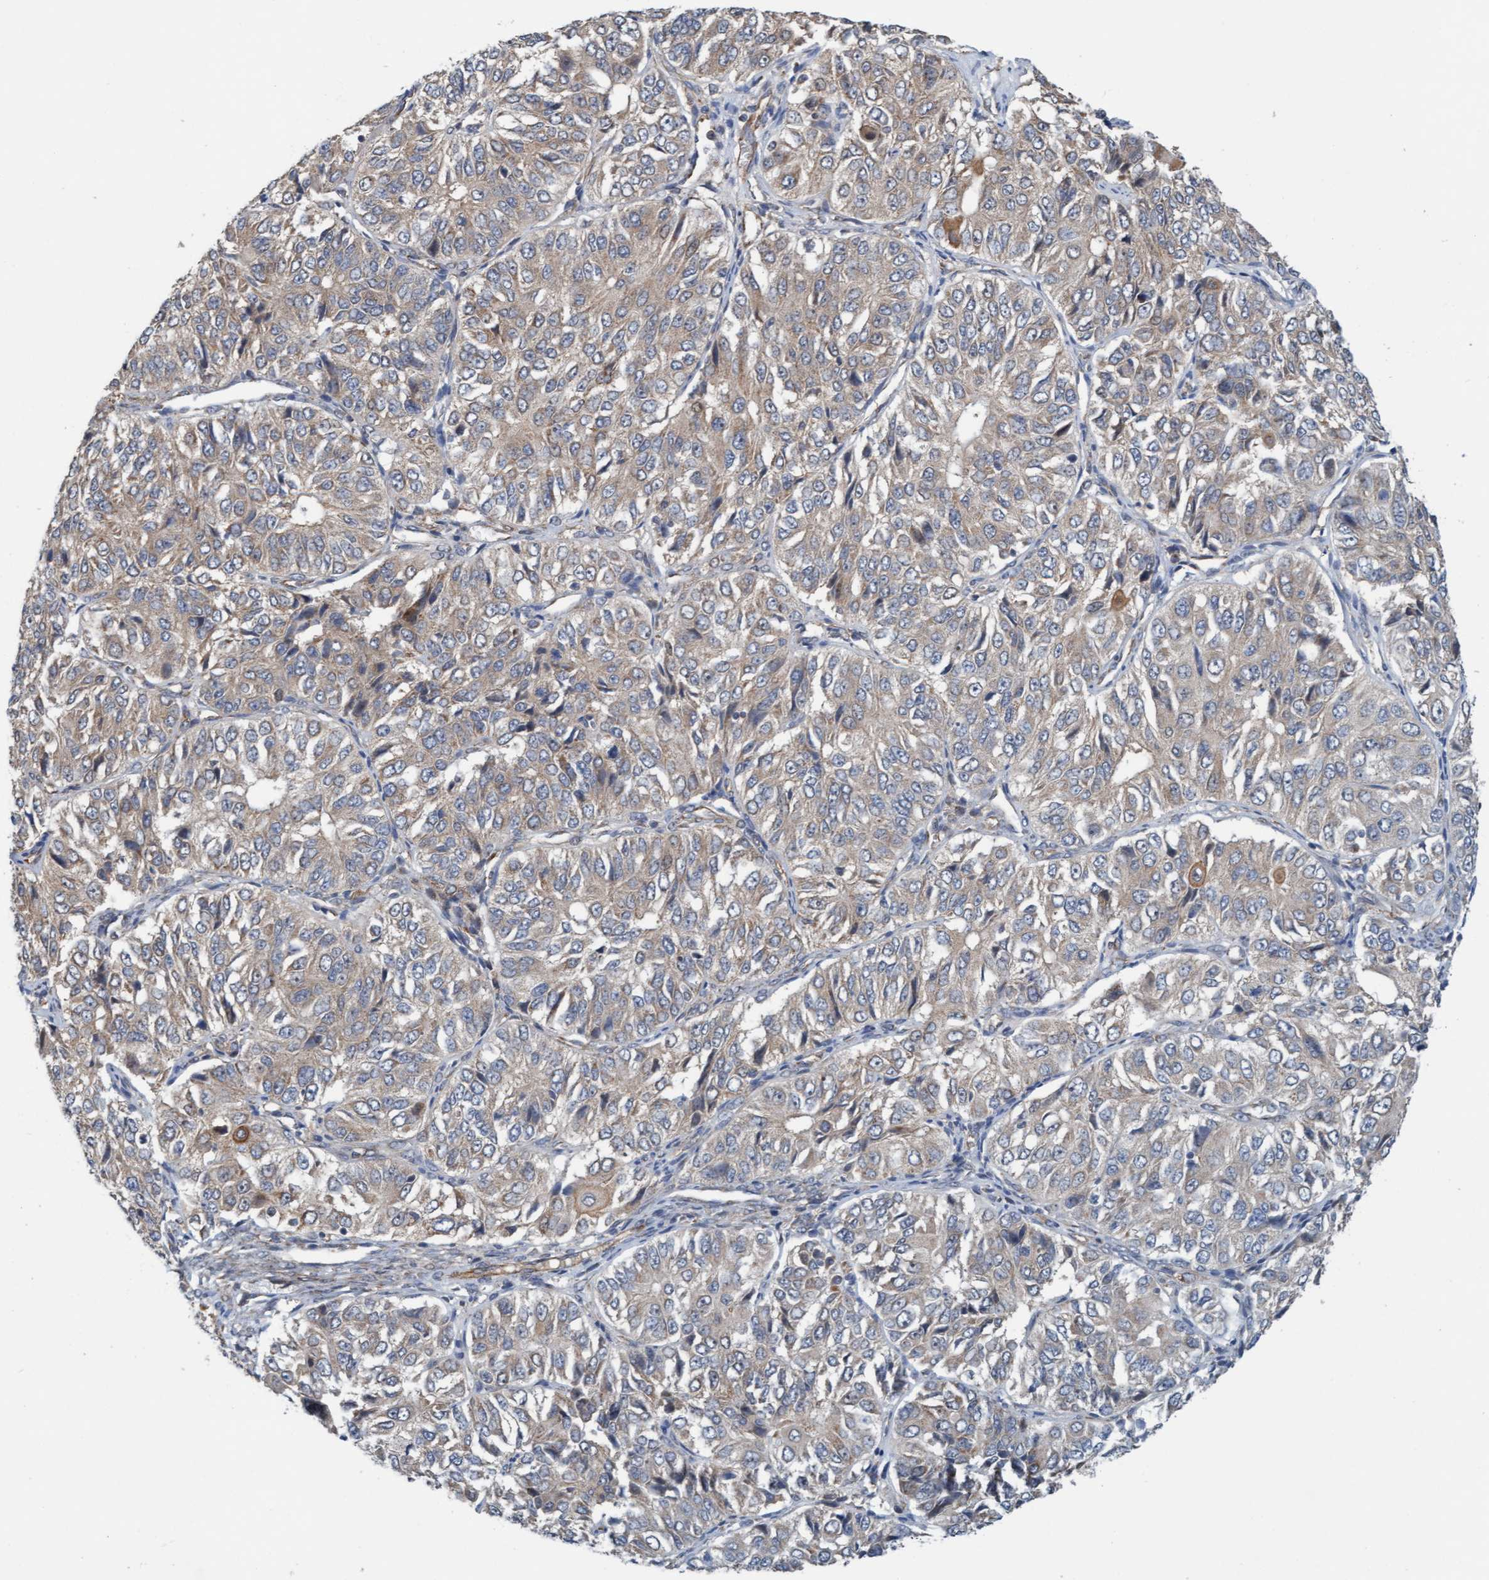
{"staining": {"intensity": "weak", "quantity": ">75%", "location": "cytoplasmic/membranous"}, "tissue": "ovarian cancer", "cell_type": "Tumor cells", "image_type": "cancer", "snomed": [{"axis": "morphology", "description": "Carcinoma, endometroid"}, {"axis": "topography", "description": "Ovary"}], "caption": "IHC (DAB (3,3'-diaminobenzidine)) staining of human ovarian cancer (endometroid carcinoma) exhibits weak cytoplasmic/membranous protein staining in approximately >75% of tumor cells.", "gene": "ZNF566", "patient": {"sex": "female", "age": 51}}